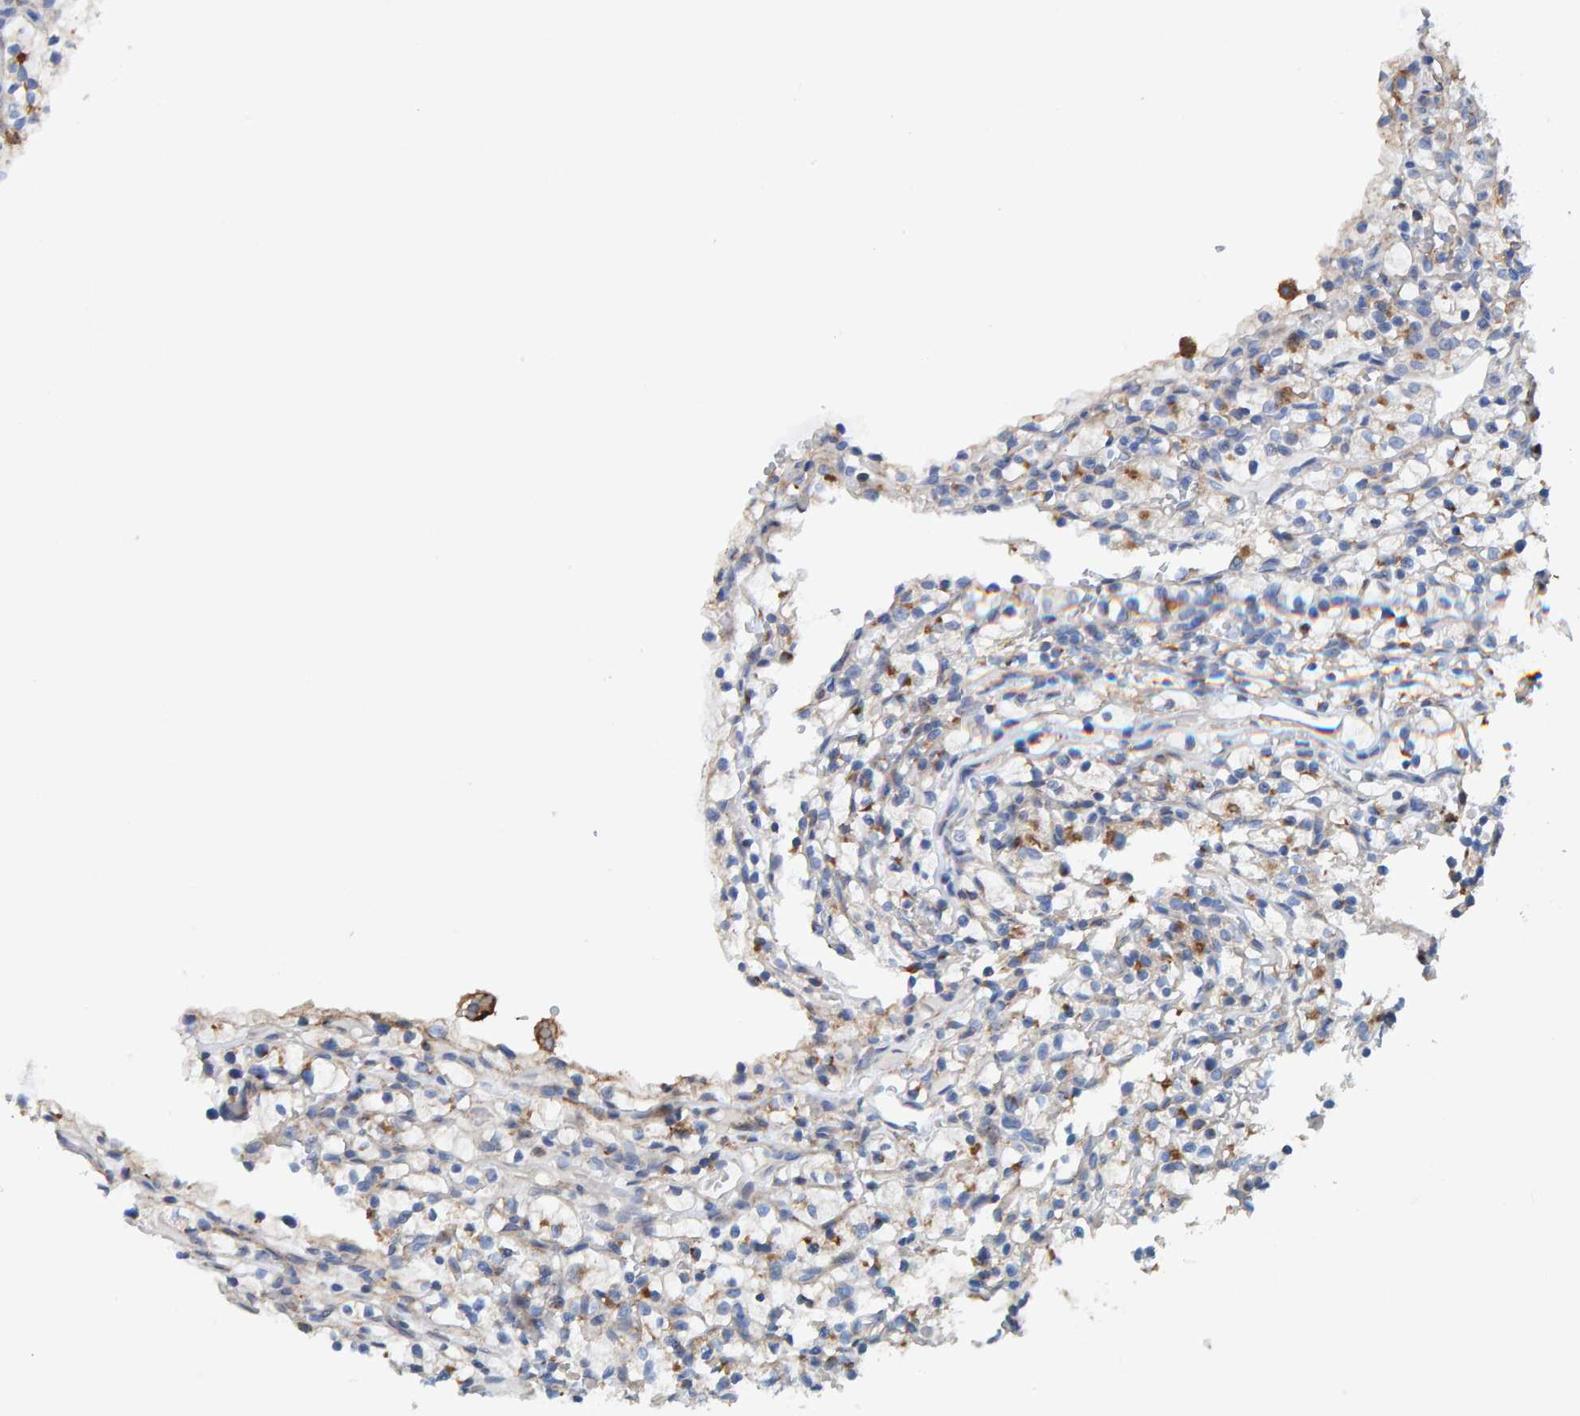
{"staining": {"intensity": "negative", "quantity": "none", "location": "none"}, "tissue": "renal cancer", "cell_type": "Tumor cells", "image_type": "cancer", "snomed": [{"axis": "morphology", "description": "Adenocarcinoma, NOS"}, {"axis": "topography", "description": "Kidney"}], "caption": "This micrograph is of adenocarcinoma (renal) stained with IHC to label a protein in brown with the nuclei are counter-stained blue. There is no positivity in tumor cells.", "gene": "LRP1", "patient": {"sex": "female", "age": 57}}